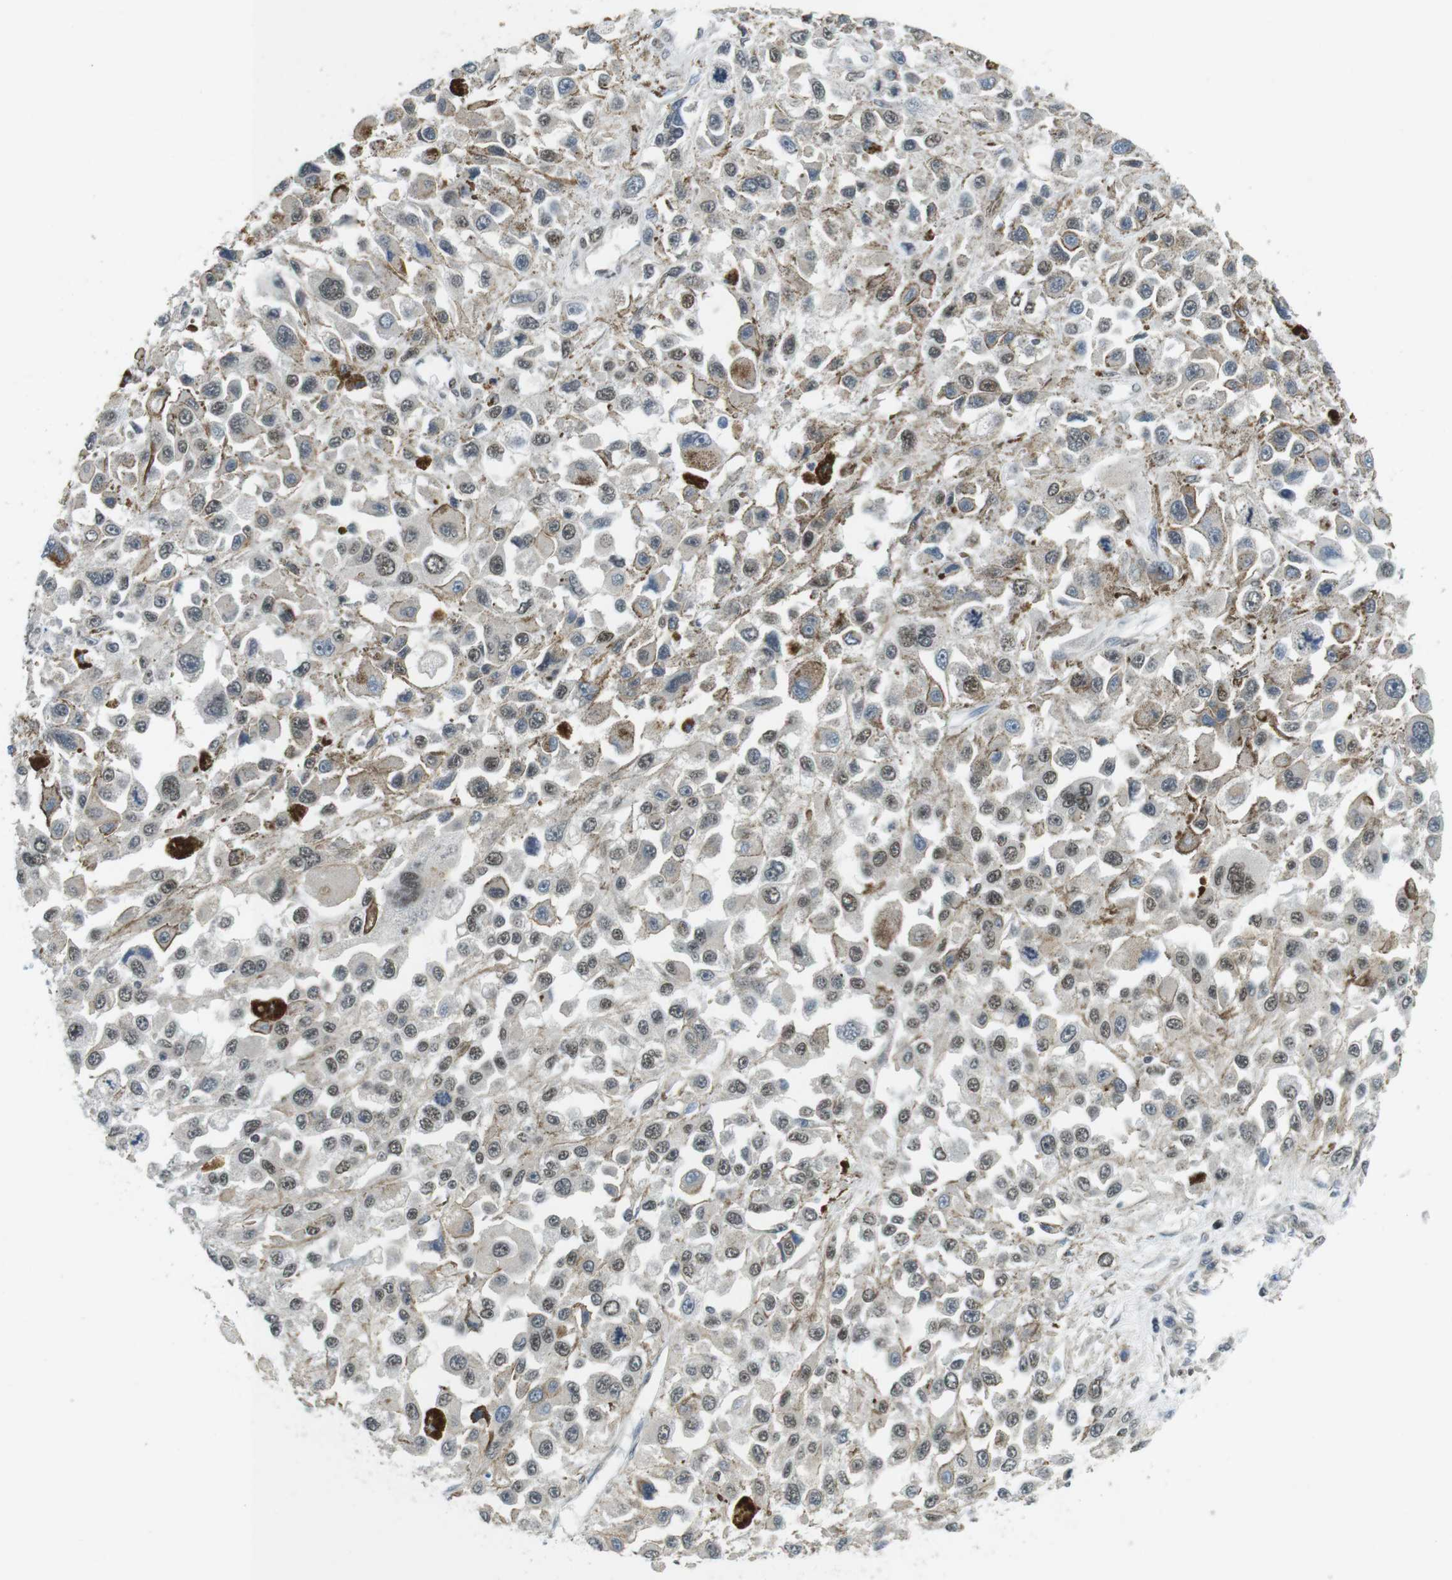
{"staining": {"intensity": "weak", "quantity": ">75%", "location": "nuclear"}, "tissue": "melanoma", "cell_type": "Tumor cells", "image_type": "cancer", "snomed": [{"axis": "morphology", "description": "Malignant melanoma, Metastatic site"}, {"axis": "topography", "description": "Lymph node"}], "caption": "Immunohistochemical staining of malignant melanoma (metastatic site) demonstrates low levels of weak nuclear protein expression in approximately >75% of tumor cells.", "gene": "BRD4", "patient": {"sex": "male", "age": 59}}